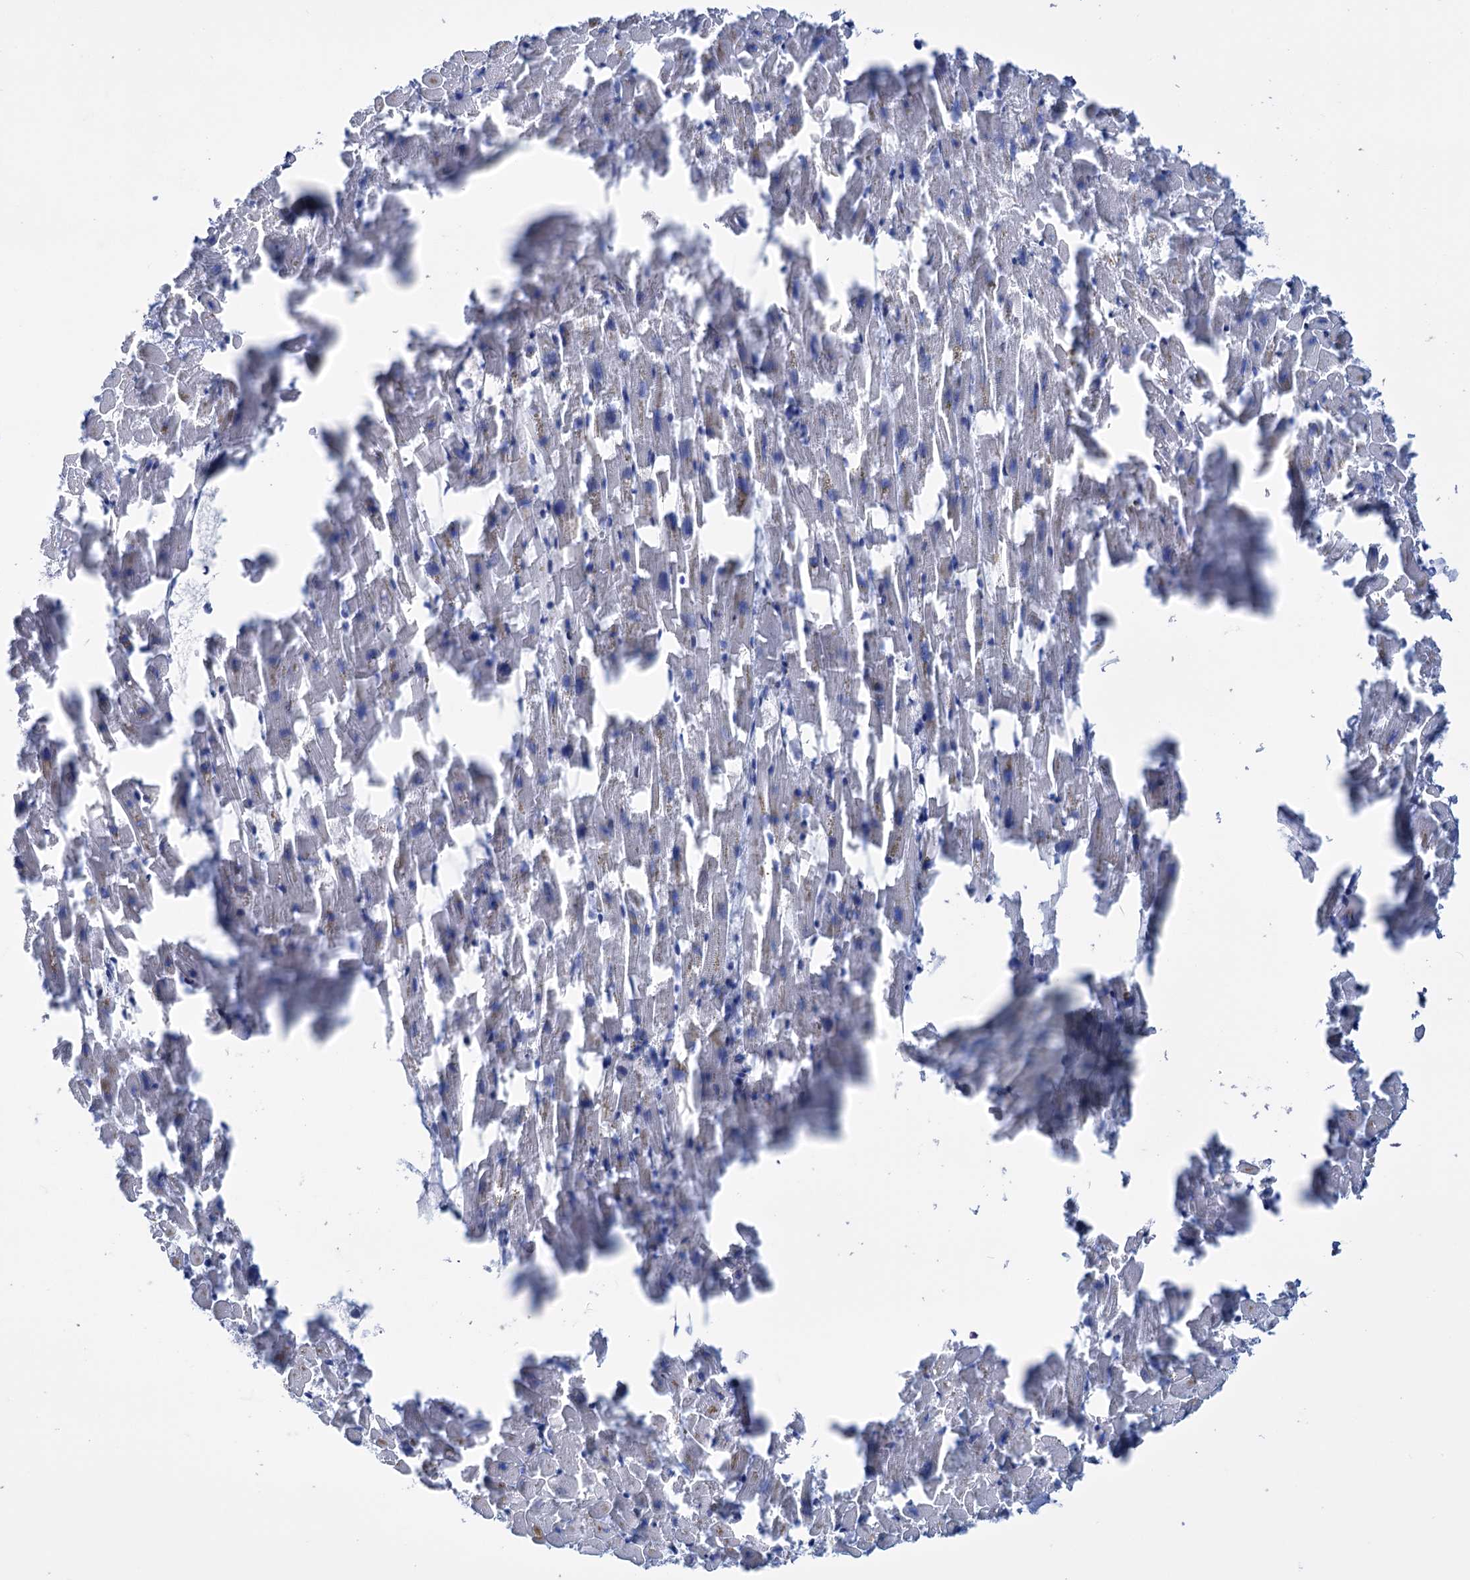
{"staining": {"intensity": "negative", "quantity": "none", "location": "none"}, "tissue": "heart muscle", "cell_type": "Cardiomyocytes", "image_type": "normal", "snomed": [{"axis": "morphology", "description": "Normal tissue, NOS"}, {"axis": "topography", "description": "Heart"}], "caption": "This is a photomicrograph of immunohistochemistry staining of normal heart muscle, which shows no staining in cardiomyocytes. (Brightfield microscopy of DAB immunohistochemistry (IHC) at high magnification).", "gene": "FAAP20", "patient": {"sex": "female", "age": 64}}